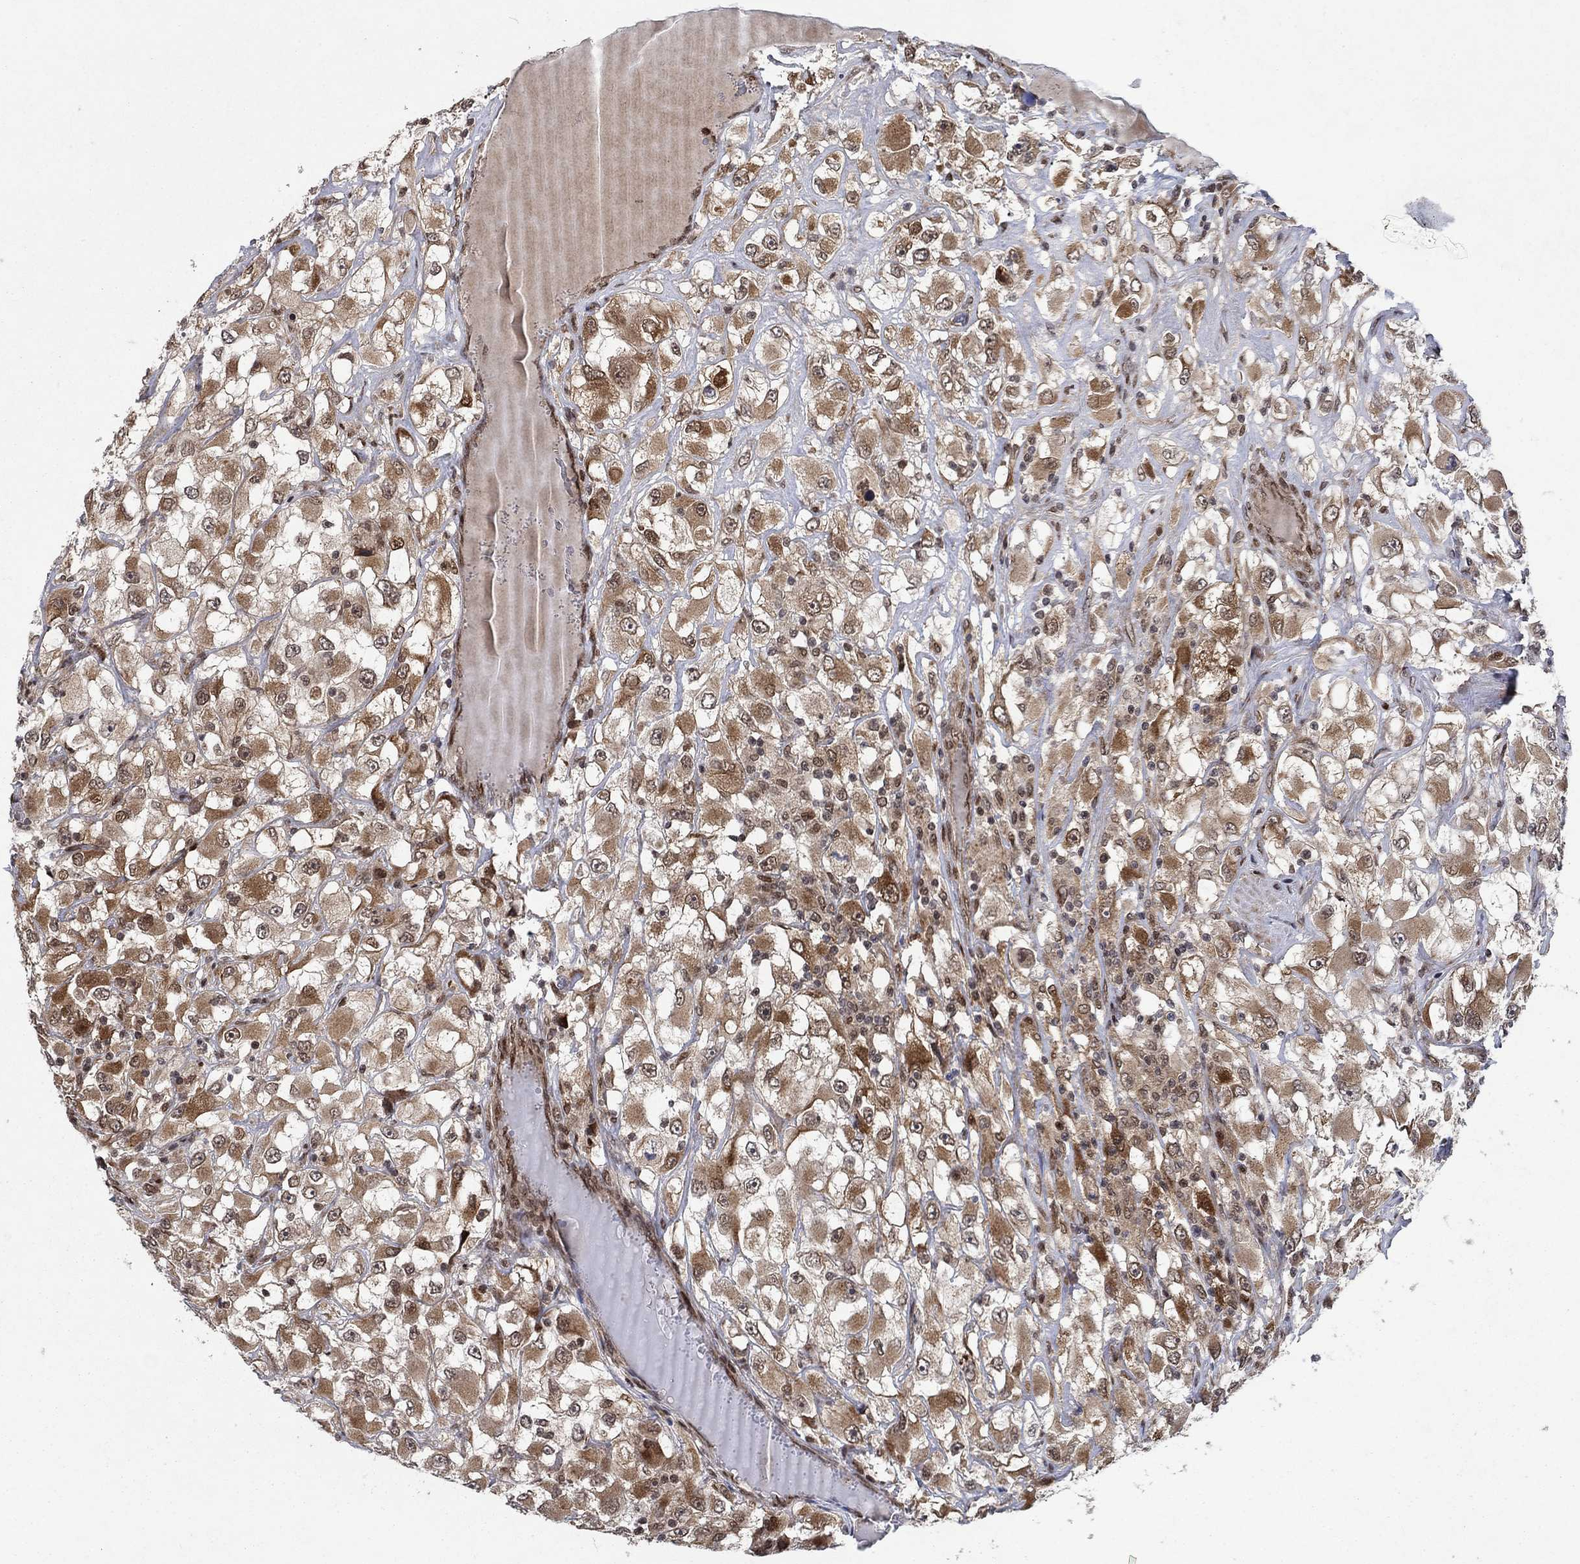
{"staining": {"intensity": "moderate", "quantity": "25%-75%", "location": "cytoplasmic/membranous,nuclear"}, "tissue": "renal cancer", "cell_type": "Tumor cells", "image_type": "cancer", "snomed": [{"axis": "morphology", "description": "Adenocarcinoma, NOS"}, {"axis": "topography", "description": "Kidney"}], "caption": "Renal cancer (adenocarcinoma) stained with a brown dye displays moderate cytoplasmic/membranous and nuclear positive staining in approximately 25%-75% of tumor cells.", "gene": "PRICKLE4", "patient": {"sex": "female", "age": 52}}